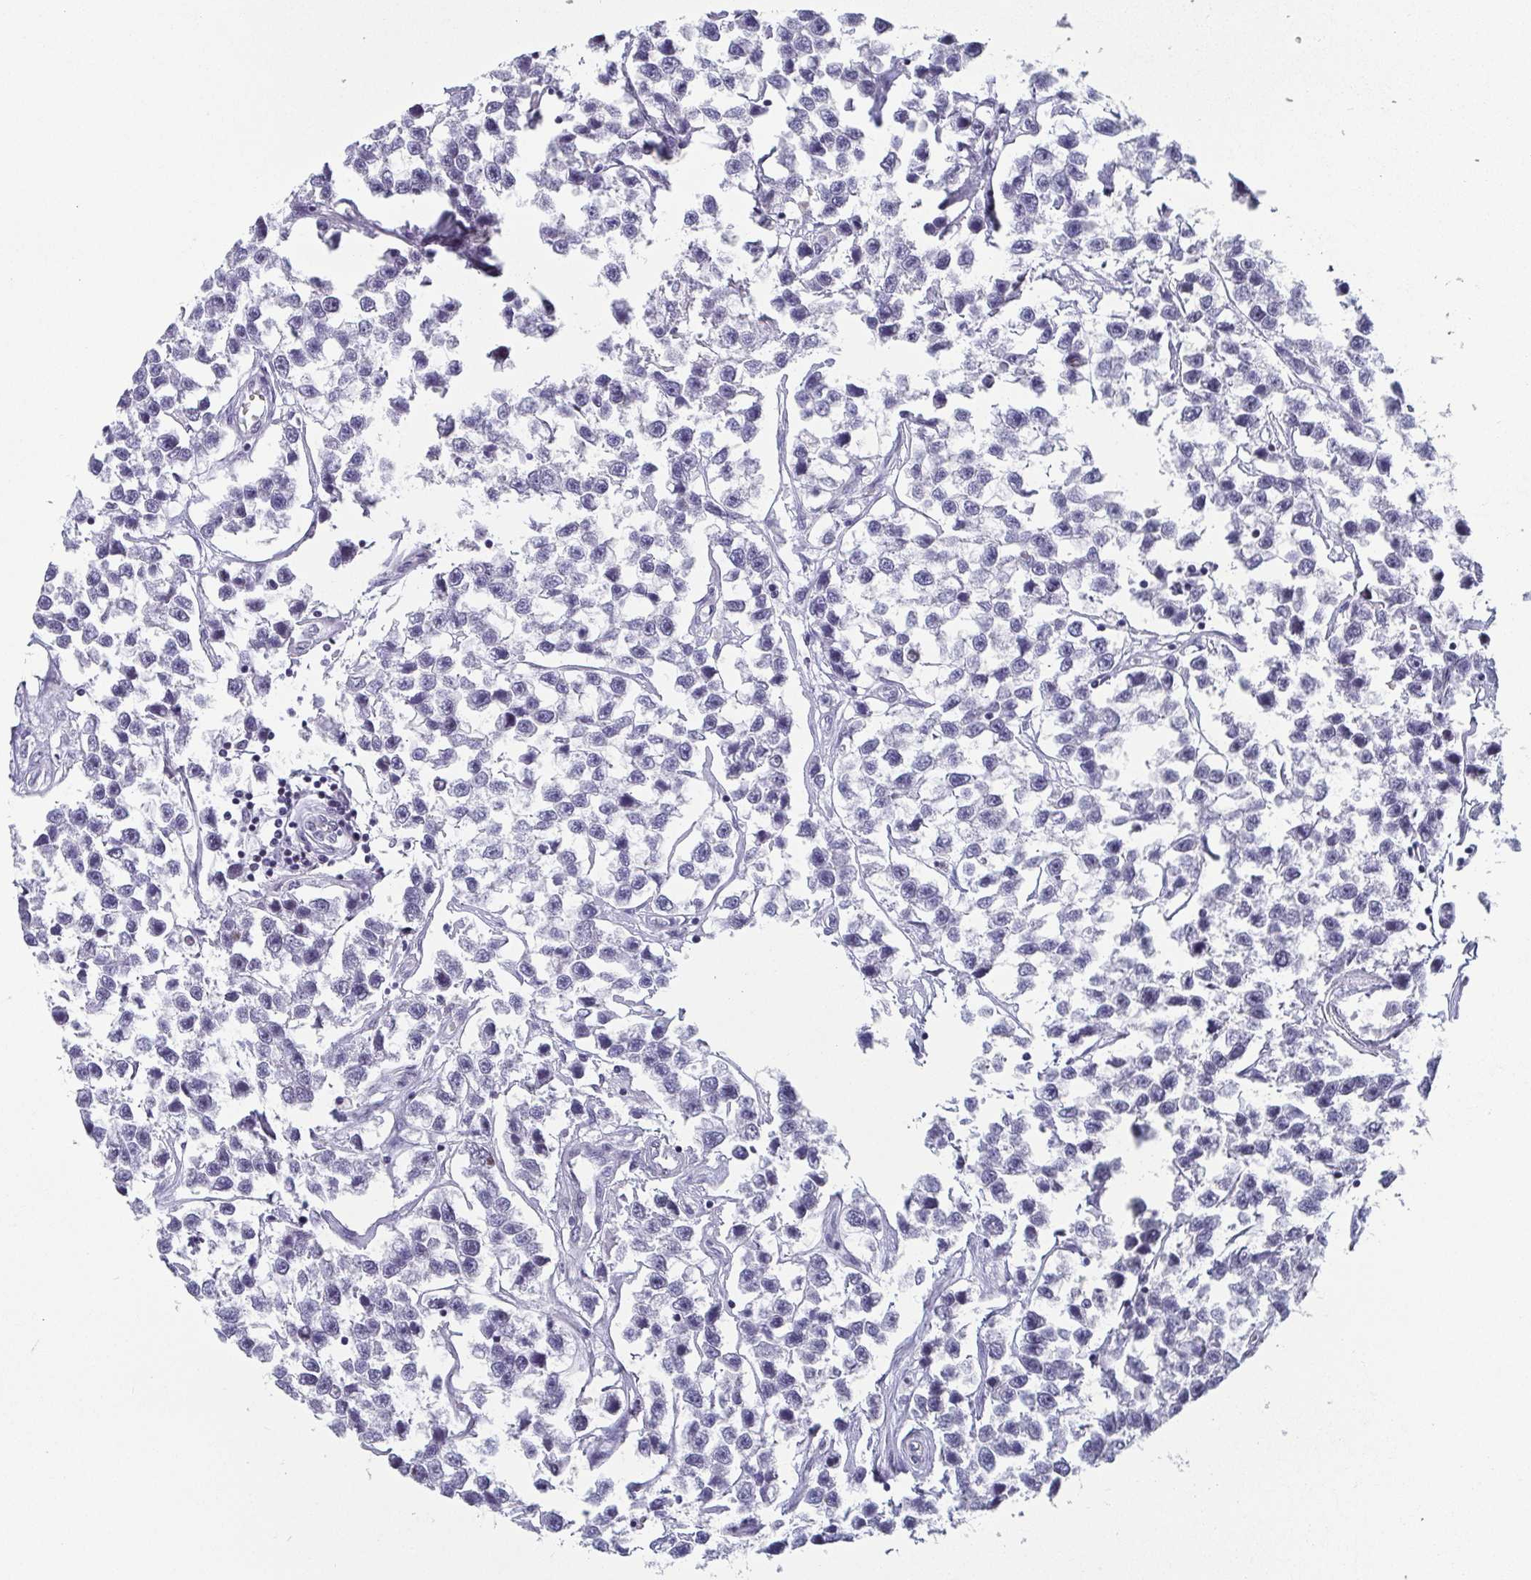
{"staining": {"intensity": "negative", "quantity": "none", "location": "none"}, "tissue": "testis cancer", "cell_type": "Tumor cells", "image_type": "cancer", "snomed": [{"axis": "morphology", "description": "Seminoma, NOS"}, {"axis": "topography", "description": "Testis"}], "caption": "High power microscopy micrograph of an IHC image of testis seminoma, revealing no significant positivity in tumor cells.", "gene": "CTCF", "patient": {"sex": "male", "age": 26}}